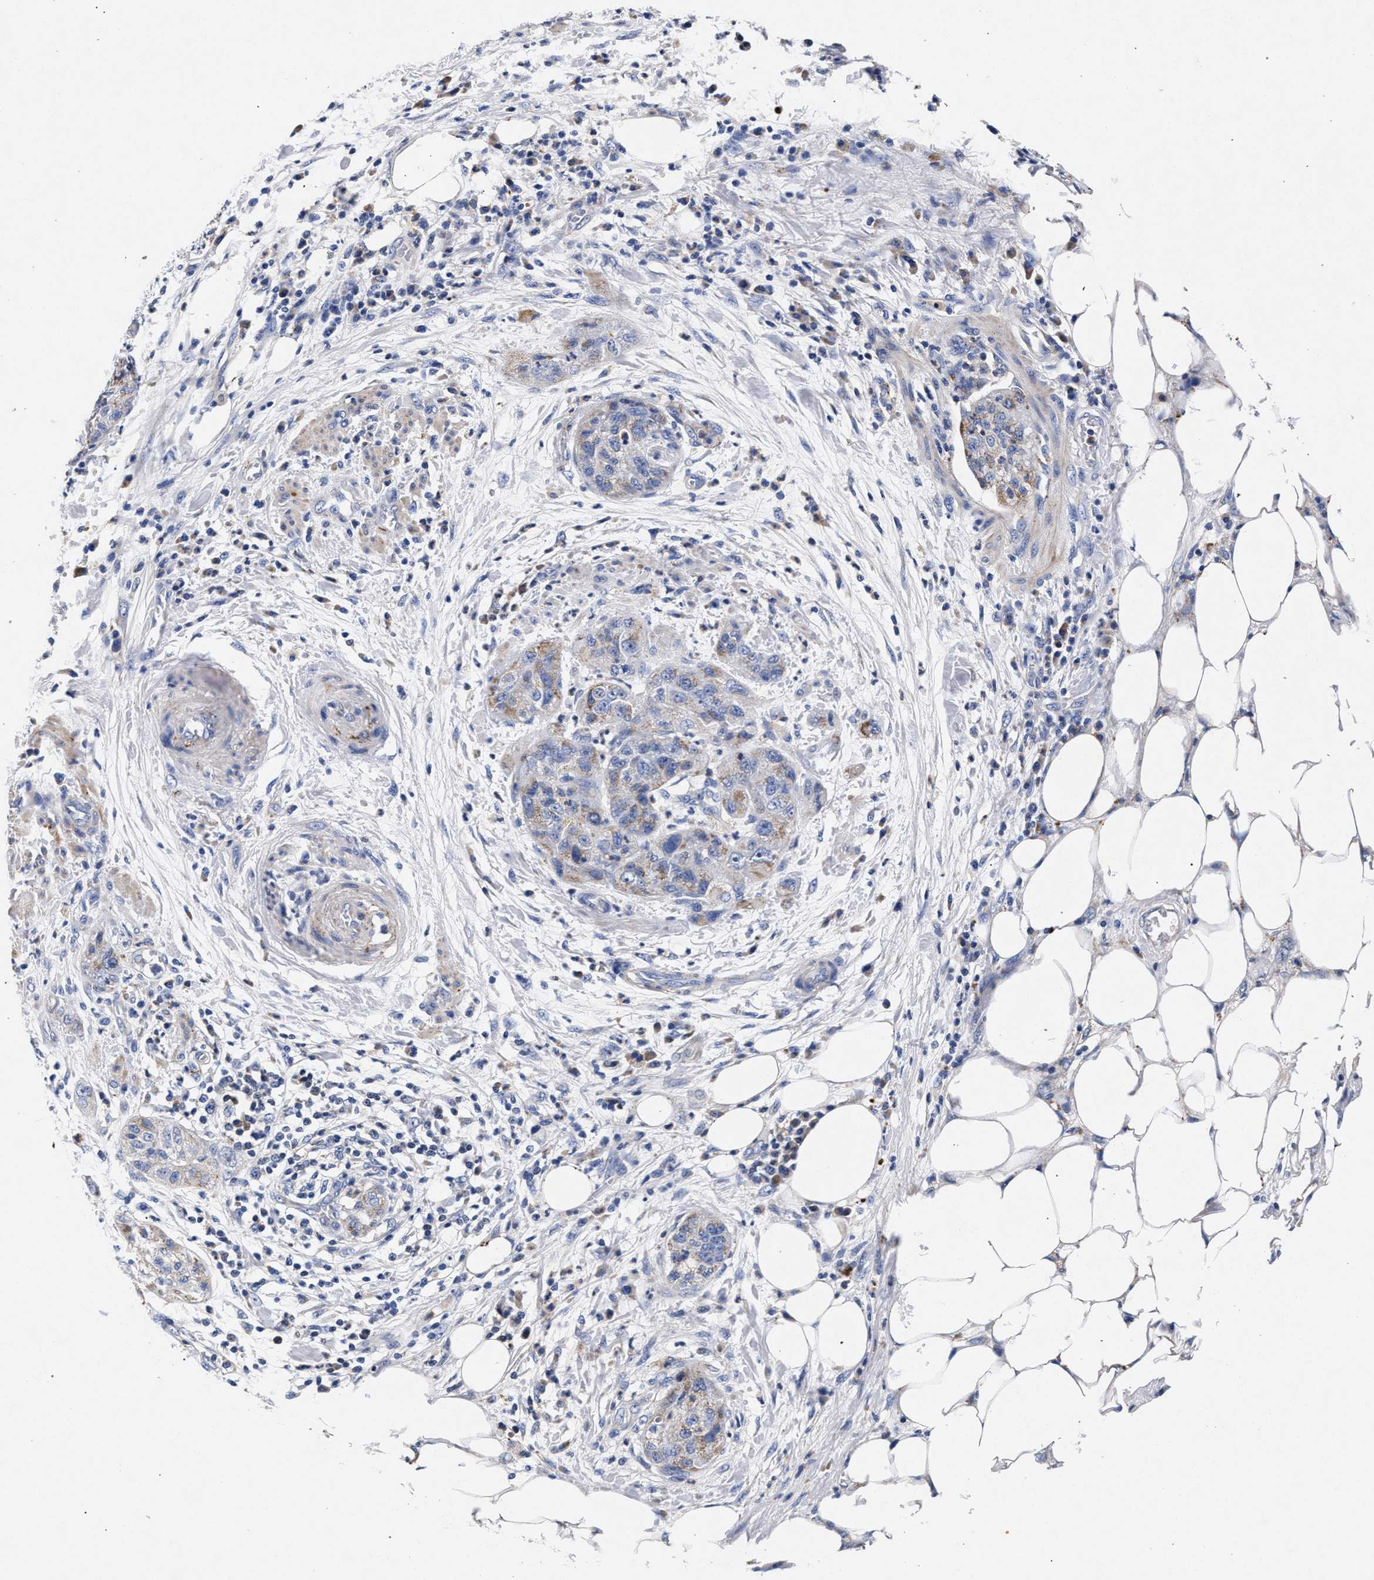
{"staining": {"intensity": "moderate", "quantity": "<25%", "location": "cytoplasmic/membranous"}, "tissue": "pancreatic cancer", "cell_type": "Tumor cells", "image_type": "cancer", "snomed": [{"axis": "morphology", "description": "Adenocarcinoma, NOS"}, {"axis": "topography", "description": "Pancreas"}], "caption": "Immunohistochemical staining of human pancreatic cancer demonstrates moderate cytoplasmic/membranous protein positivity in about <25% of tumor cells. The staining was performed using DAB, with brown indicating positive protein expression. Nuclei are stained blue with hematoxylin.", "gene": "HSD17B14", "patient": {"sex": "female", "age": 78}}